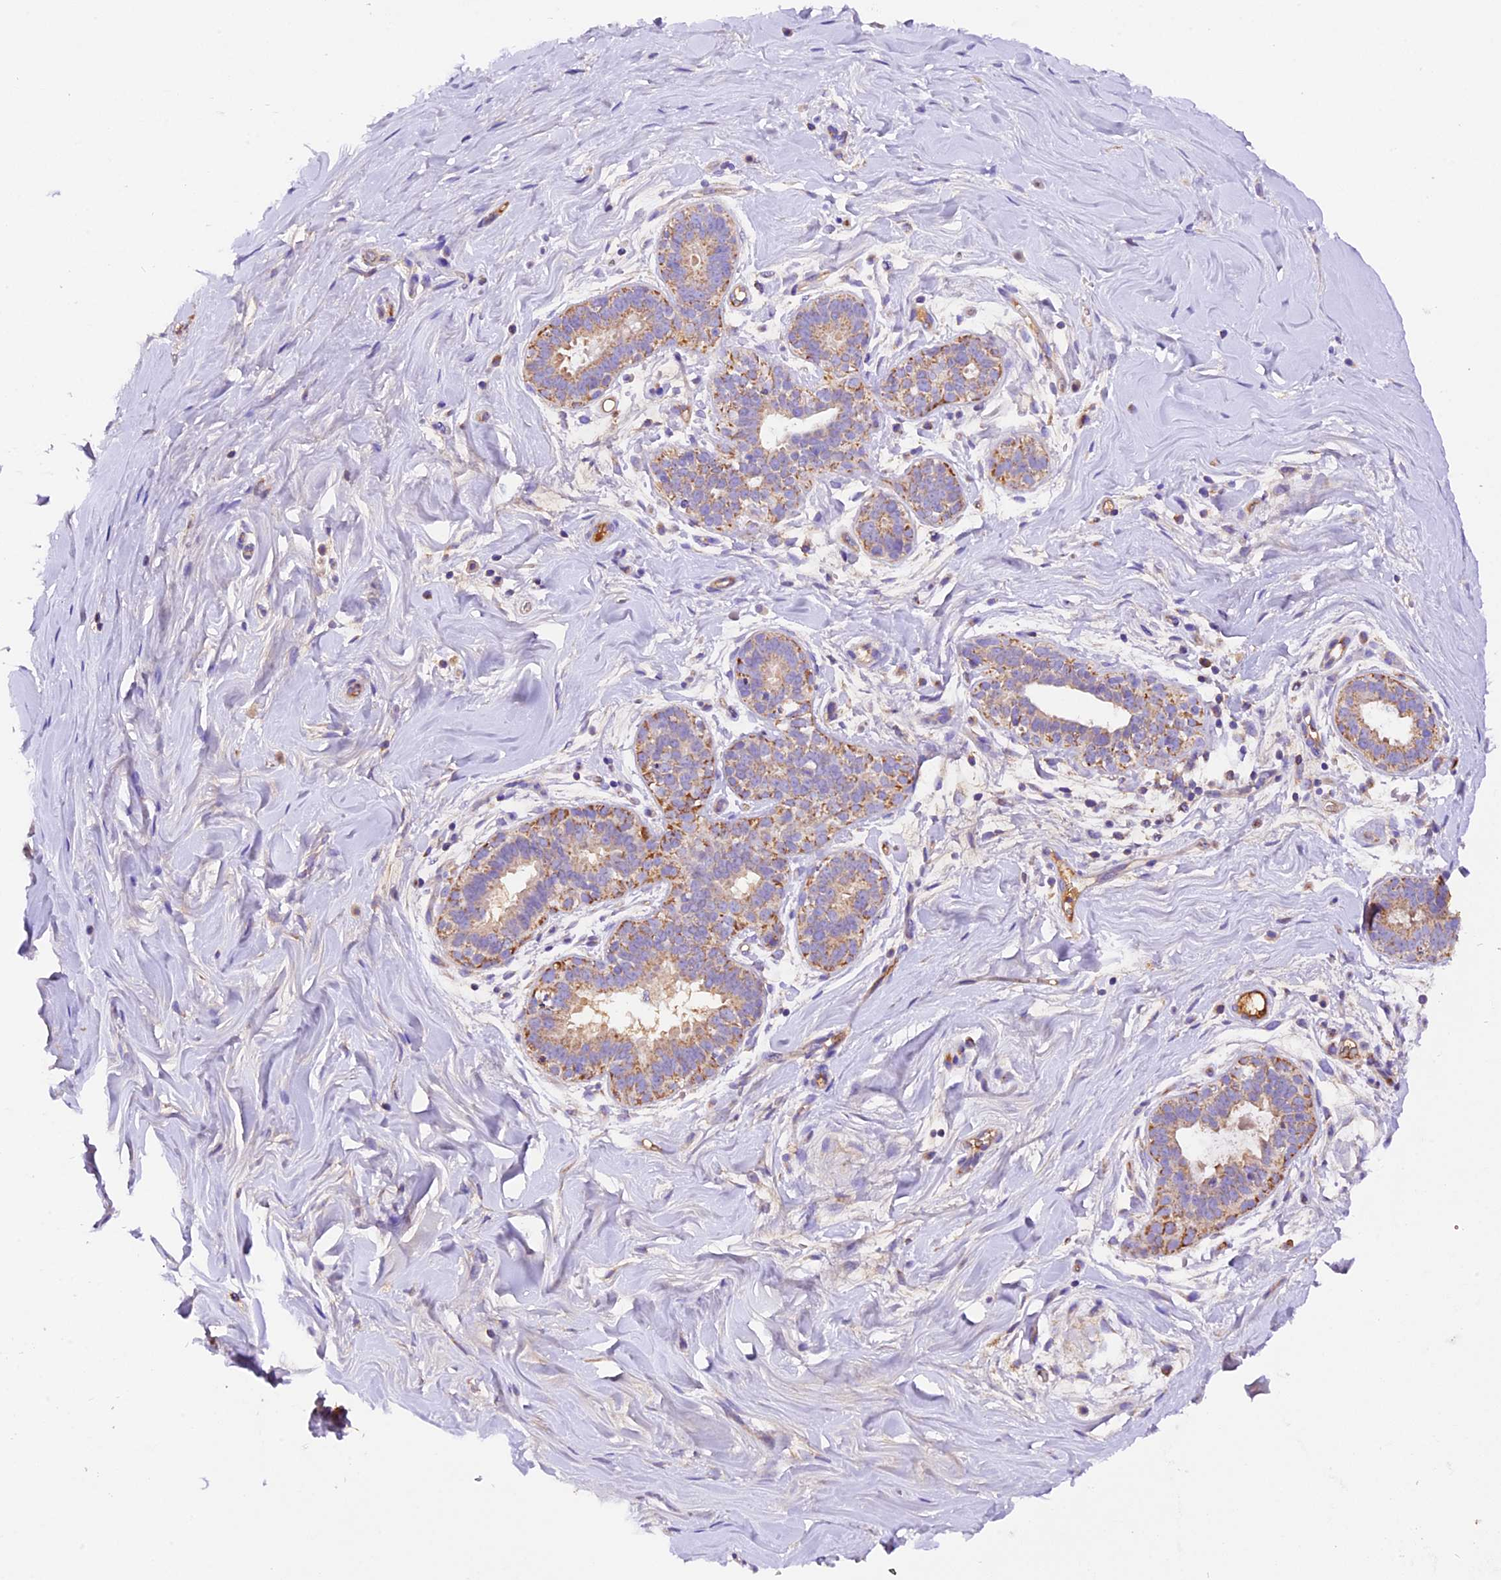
{"staining": {"intensity": "negative", "quantity": "none", "location": "none"}, "tissue": "adipose tissue", "cell_type": "Adipocytes", "image_type": "normal", "snomed": [{"axis": "morphology", "description": "Normal tissue, NOS"}, {"axis": "topography", "description": "Breast"}], "caption": "High magnification brightfield microscopy of normal adipose tissue stained with DAB (brown) and counterstained with hematoxylin (blue): adipocytes show no significant staining.", "gene": "SIX5", "patient": {"sex": "female", "age": 26}}